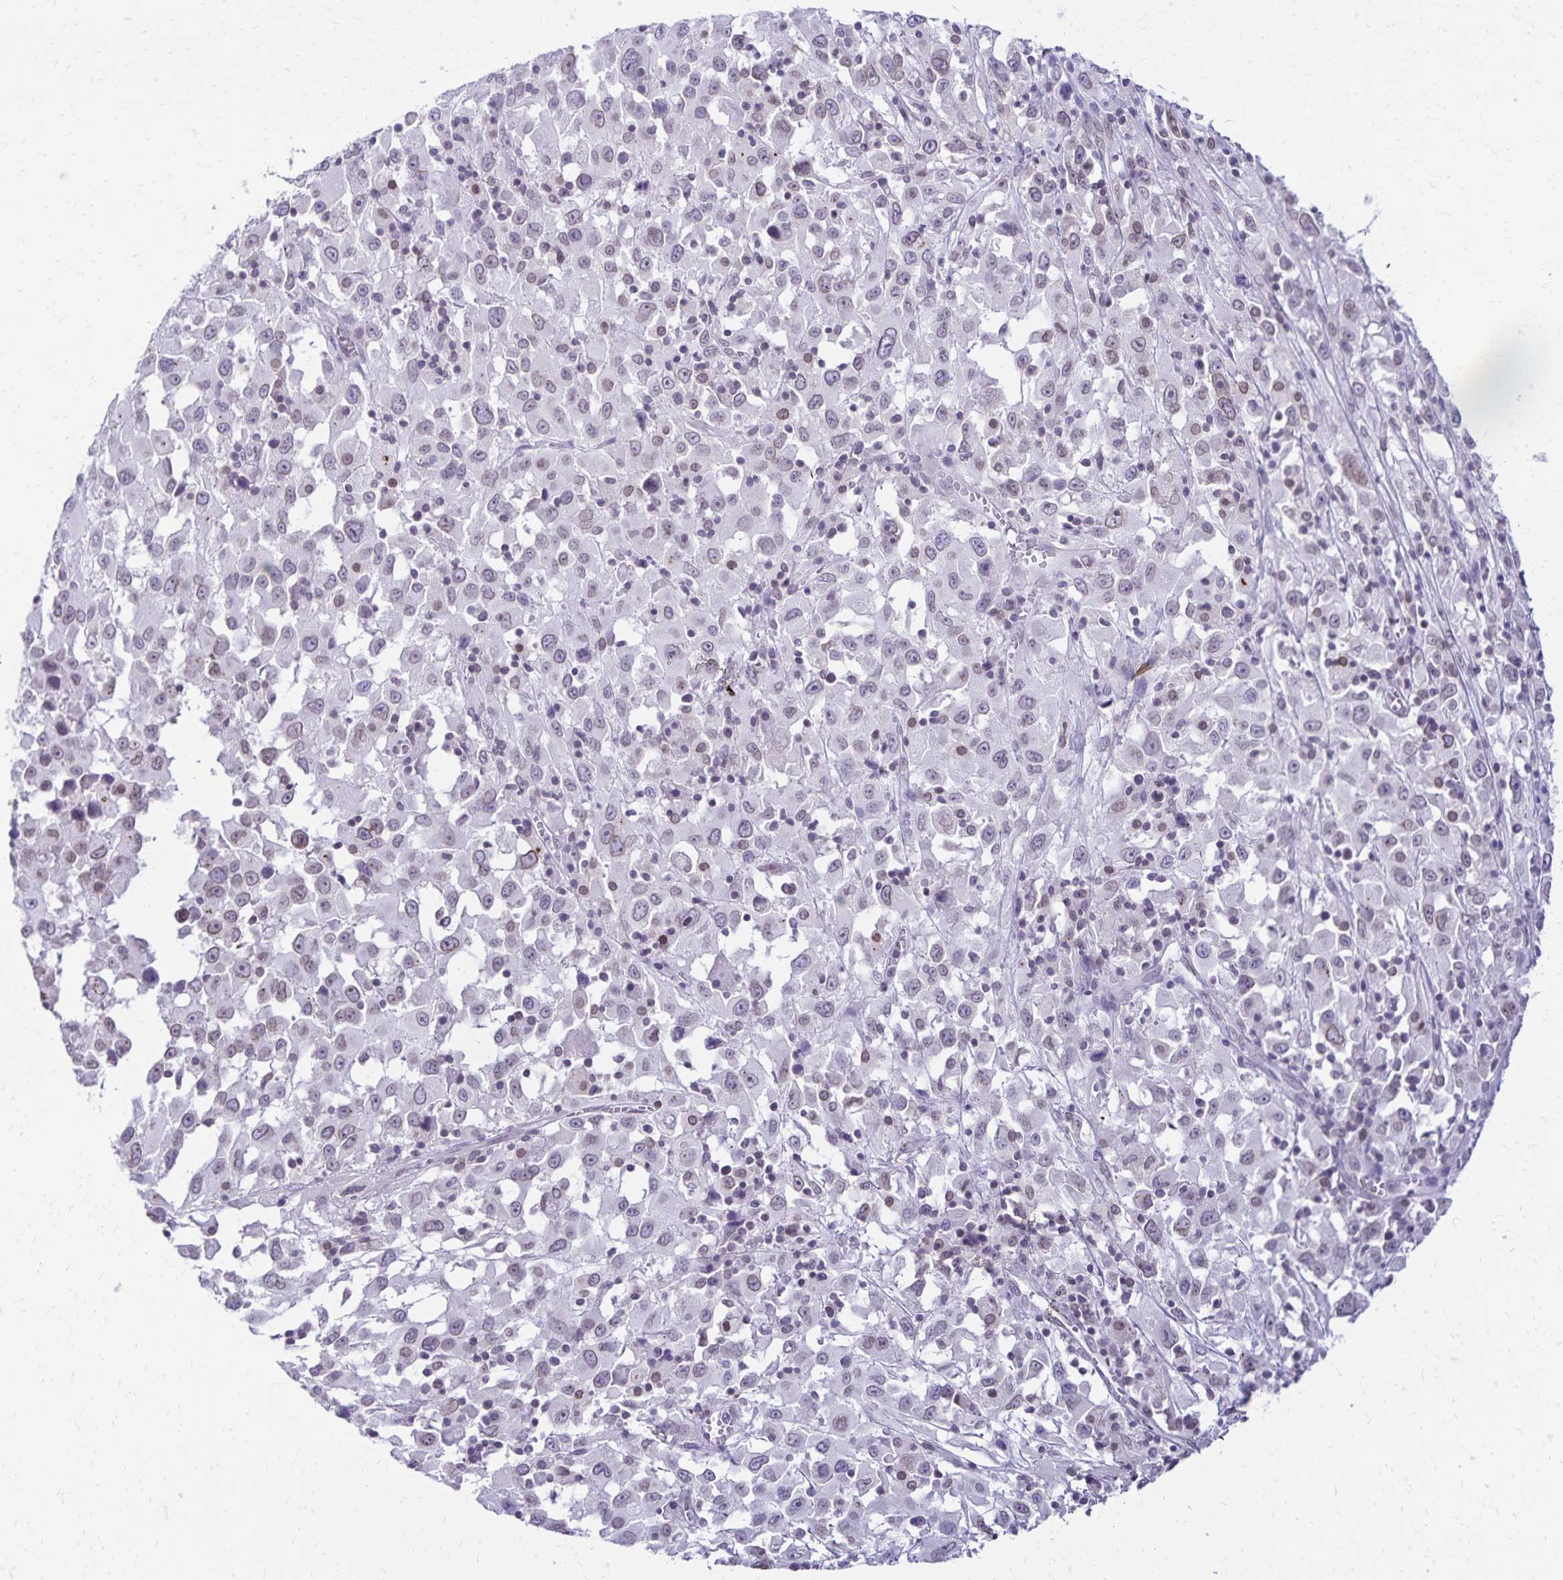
{"staining": {"intensity": "negative", "quantity": "none", "location": "none"}, "tissue": "melanoma", "cell_type": "Tumor cells", "image_type": "cancer", "snomed": [{"axis": "morphology", "description": "Malignant melanoma, Metastatic site"}, {"axis": "topography", "description": "Soft tissue"}], "caption": "Immunohistochemistry image of human malignant melanoma (metastatic site) stained for a protein (brown), which shows no expression in tumor cells.", "gene": "FAM166C", "patient": {"sex": "male", "age": 50}}